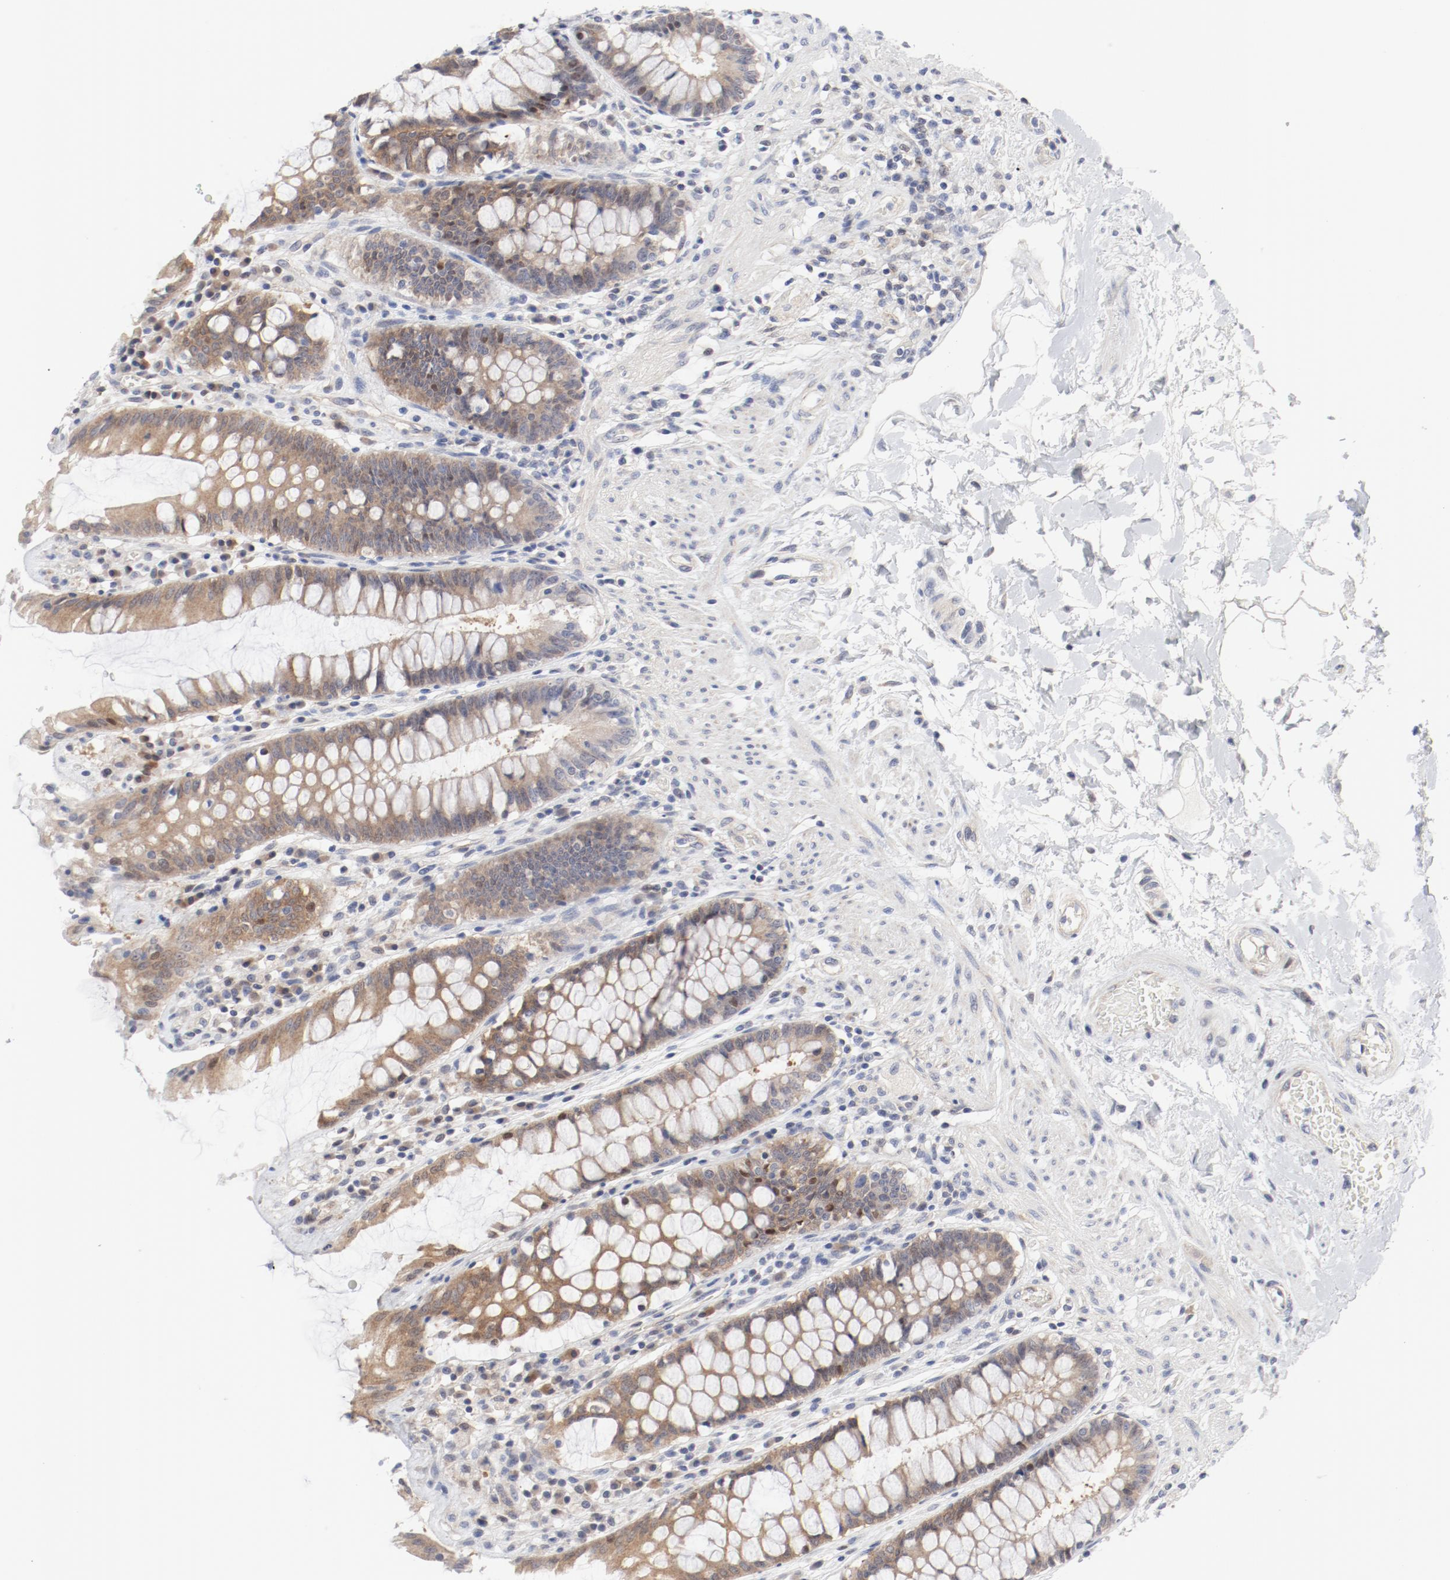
{"staining": {"intensity": "moderate", "quantity": ">75%", "location": "cytoplasmic/membranous,nuclear"}, "tissue": "rectum", "cell_type": "Glandular cells", "image_type": "normal", "snomed": [{"axis": "morphology", "description": "Normal tissue, NOS"}, {"axis": "topography", "description": "Rectum"}], "caption": "Rectum was stained to show a protein in brown. There is medium levels of moderate cytoplasmic/membranous,nuclear staining in about >75% of glandular cells.", "gene": "BAD", "patient": {"sex": "female", "age": 46}}